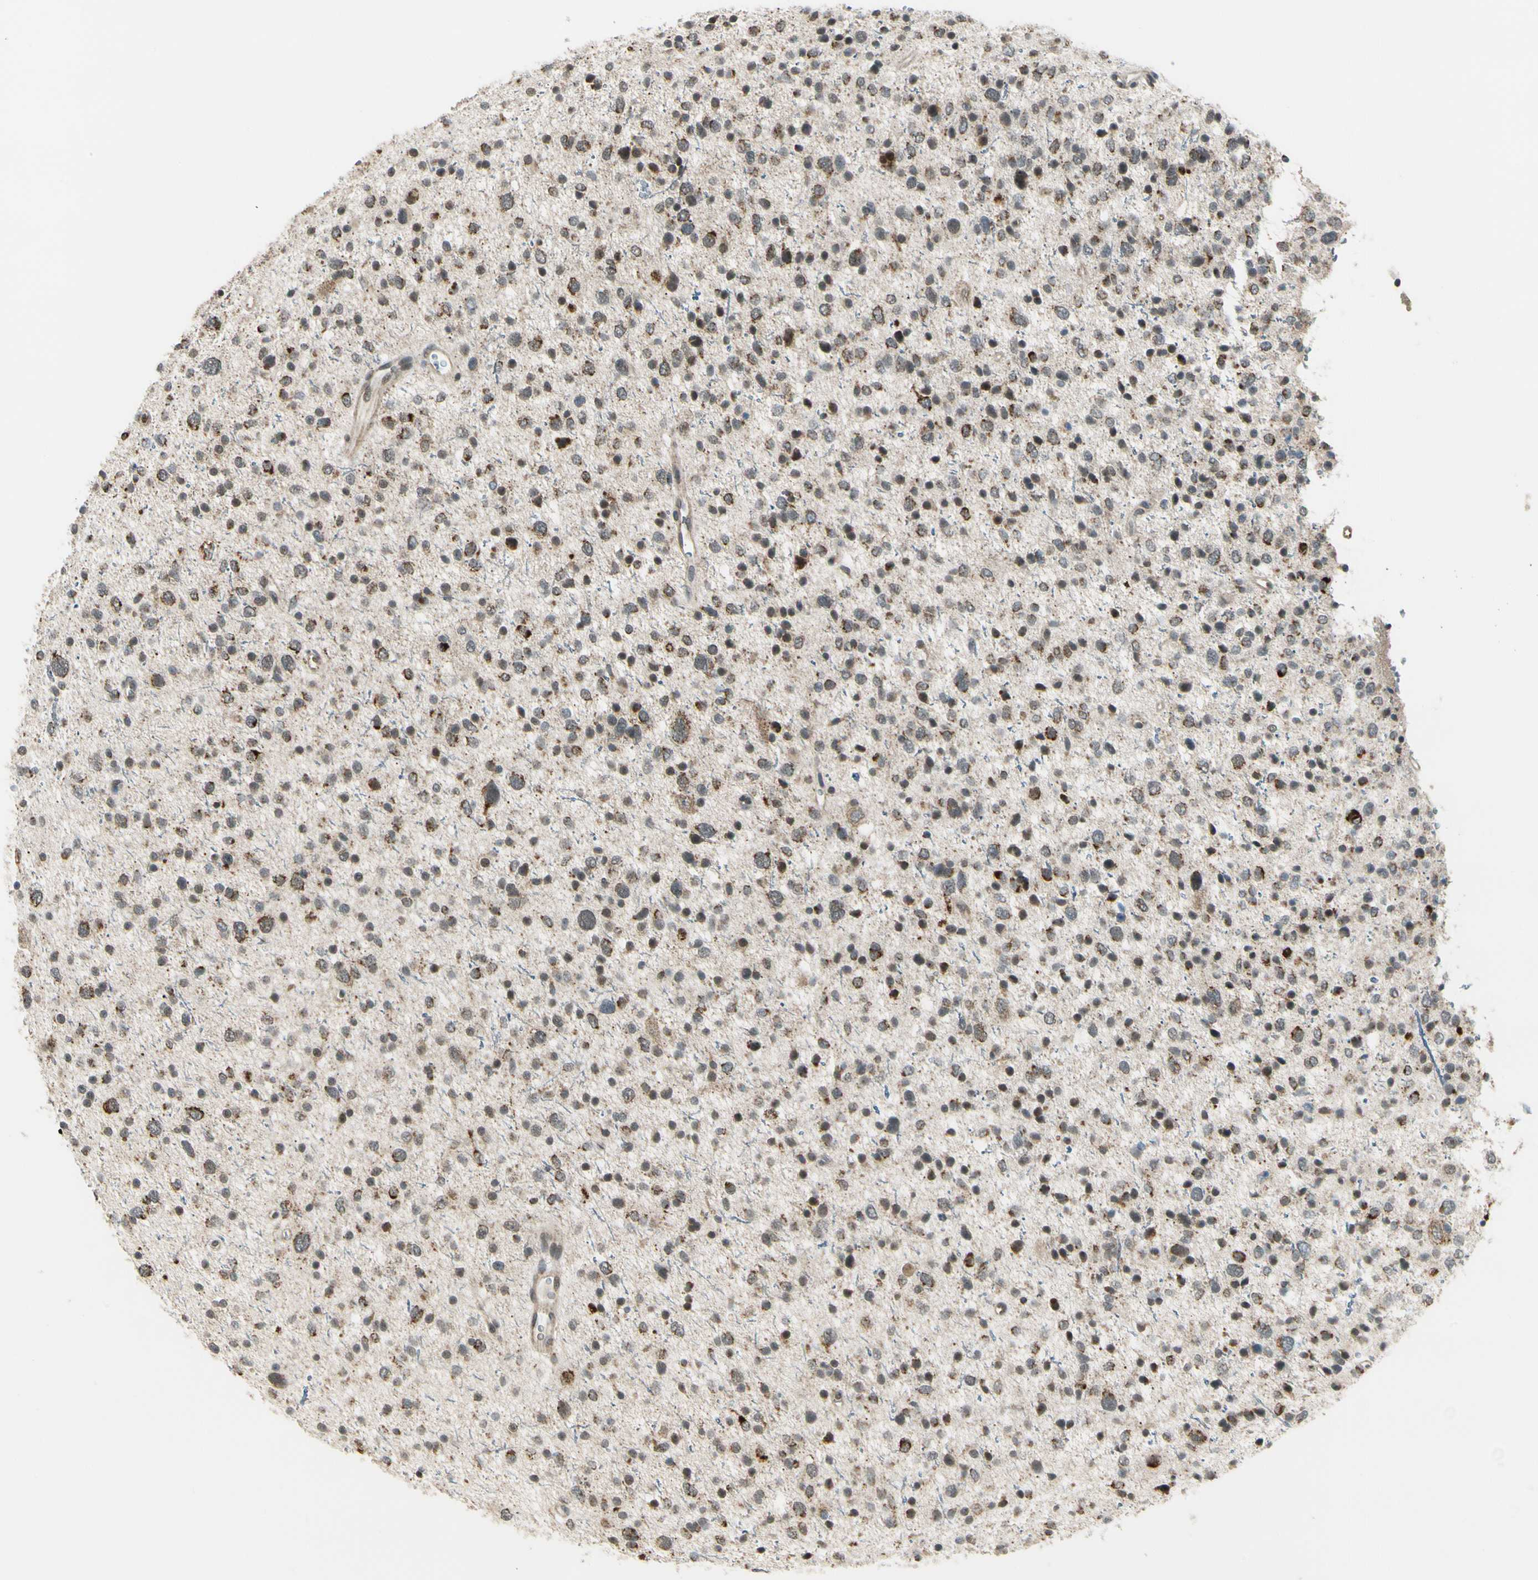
{"staining": {"intensity": "strong", "quantity": "<25%", "location": "cytoplasmic/membranous"}, "tissue": "glioma", "cell_type": "Tumor cells", "image_type": "cancer", "snomed": [{"axis": "morphology", "description": "Glioma, malignant, Low grade"}, {"axis": "topography", "description": "Brain"}], "caption": "Immunohistochemistry (IHC) (DAB (3,3'-diaminobenzidine)) staining of human malignant glioma (low-grade) reveals strong cytoplasmic/membranous protein staining in about <25% of tumor cells.", "gene": "KHDC4", "patient": {"sex": "female", "age": 37}}